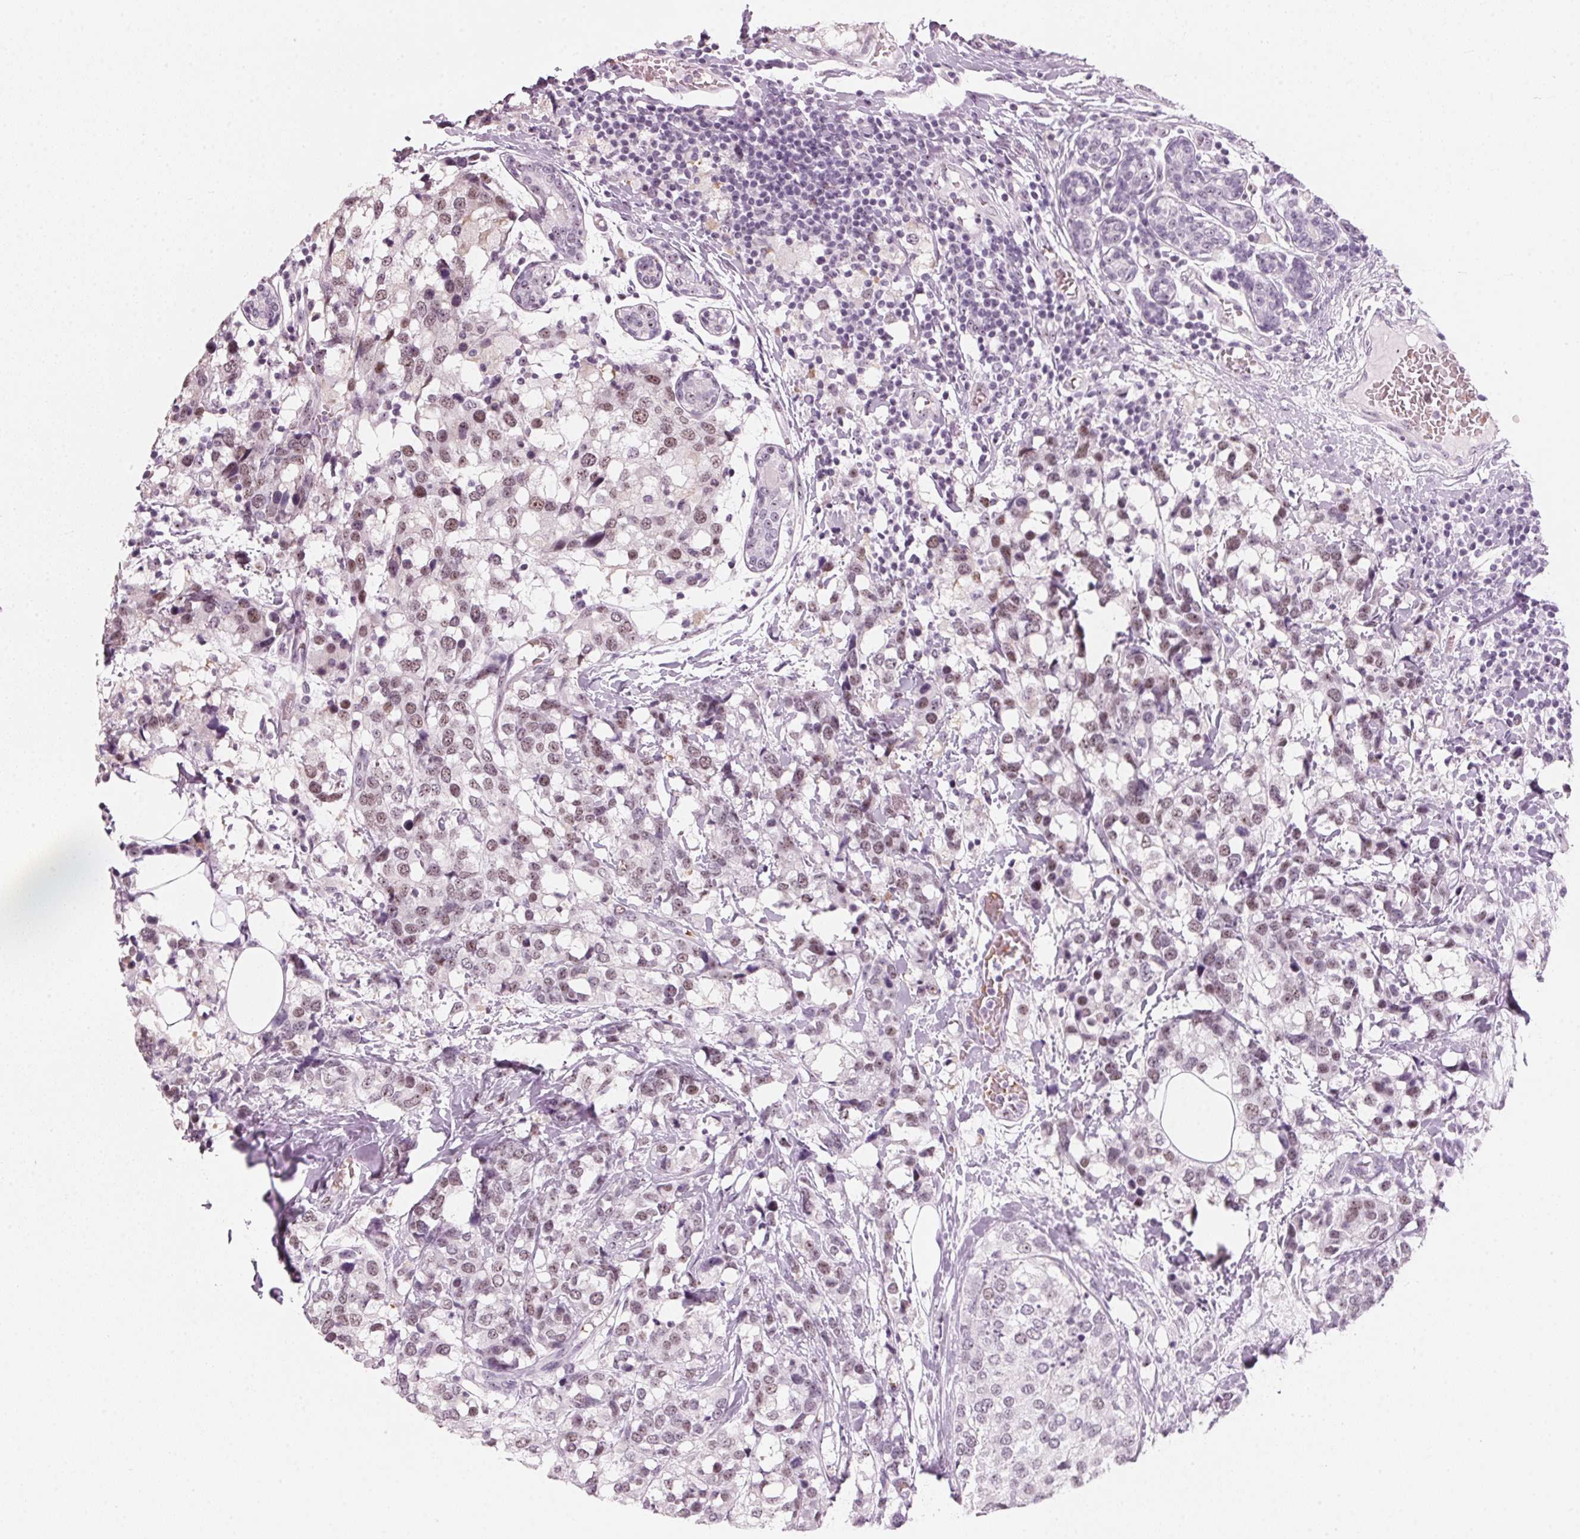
{"staining": {"intensity": "weak", "quantity": ">75%", "location": "nuclear"}, "tissue": "breast cancer", "cell_type": "Tumor cells", "image_type": "cancer", "snomed": [{"axis": "morphology", "description": "Lobular carcinoma"}, {"axis": "topography", "description": "Breast"}], "caption": "Tumor cells demonstrate weak nuclear staining in about >75% of cells in breast cancer (lobular carcinoma). (IHC, brightfield microscopy, high magnification).", "gene": "DNTTIP2", "patient": {"sex": "female", "age": 59}}